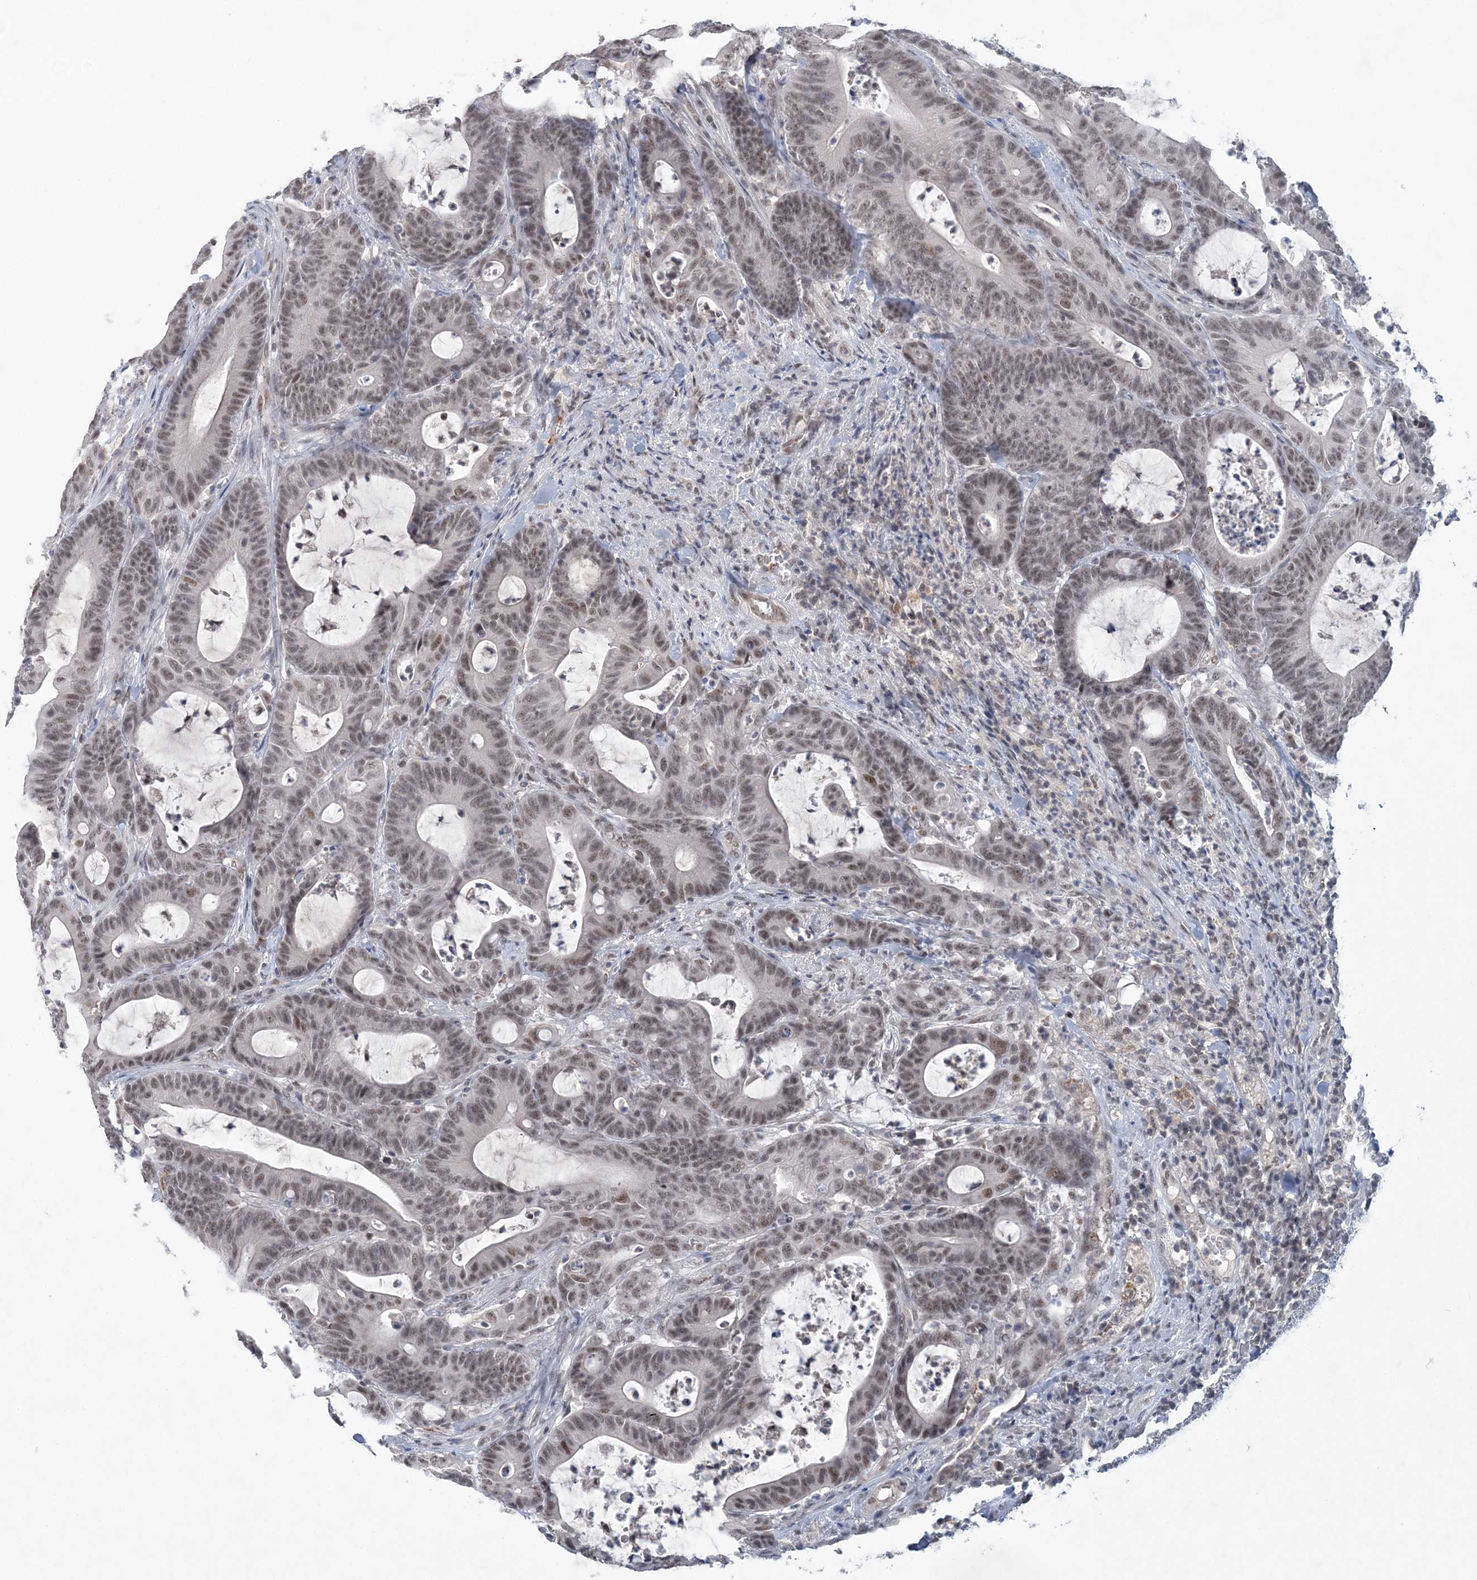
{"staining": {"intensity": "moderate", "quantity": "25%-75%", "location": "nuclear"}, "tissue": "colorectal cancer", "cell_type": "Tumor cells", "image_type": "cancer", "snomed": [{"axis": "morphology", "description": "Adenocarcinoma, NOS"}, {"axis": "topography", "description": "Colon"}], "caption": "Adenocarcinoma (colorectal) stained for a protein (brown) displays moderate nuclear positive positivity in about 25%-75% of tumor cells.", "gene": "KMT2D", "patient": {"sex": "female", "age": 84}}